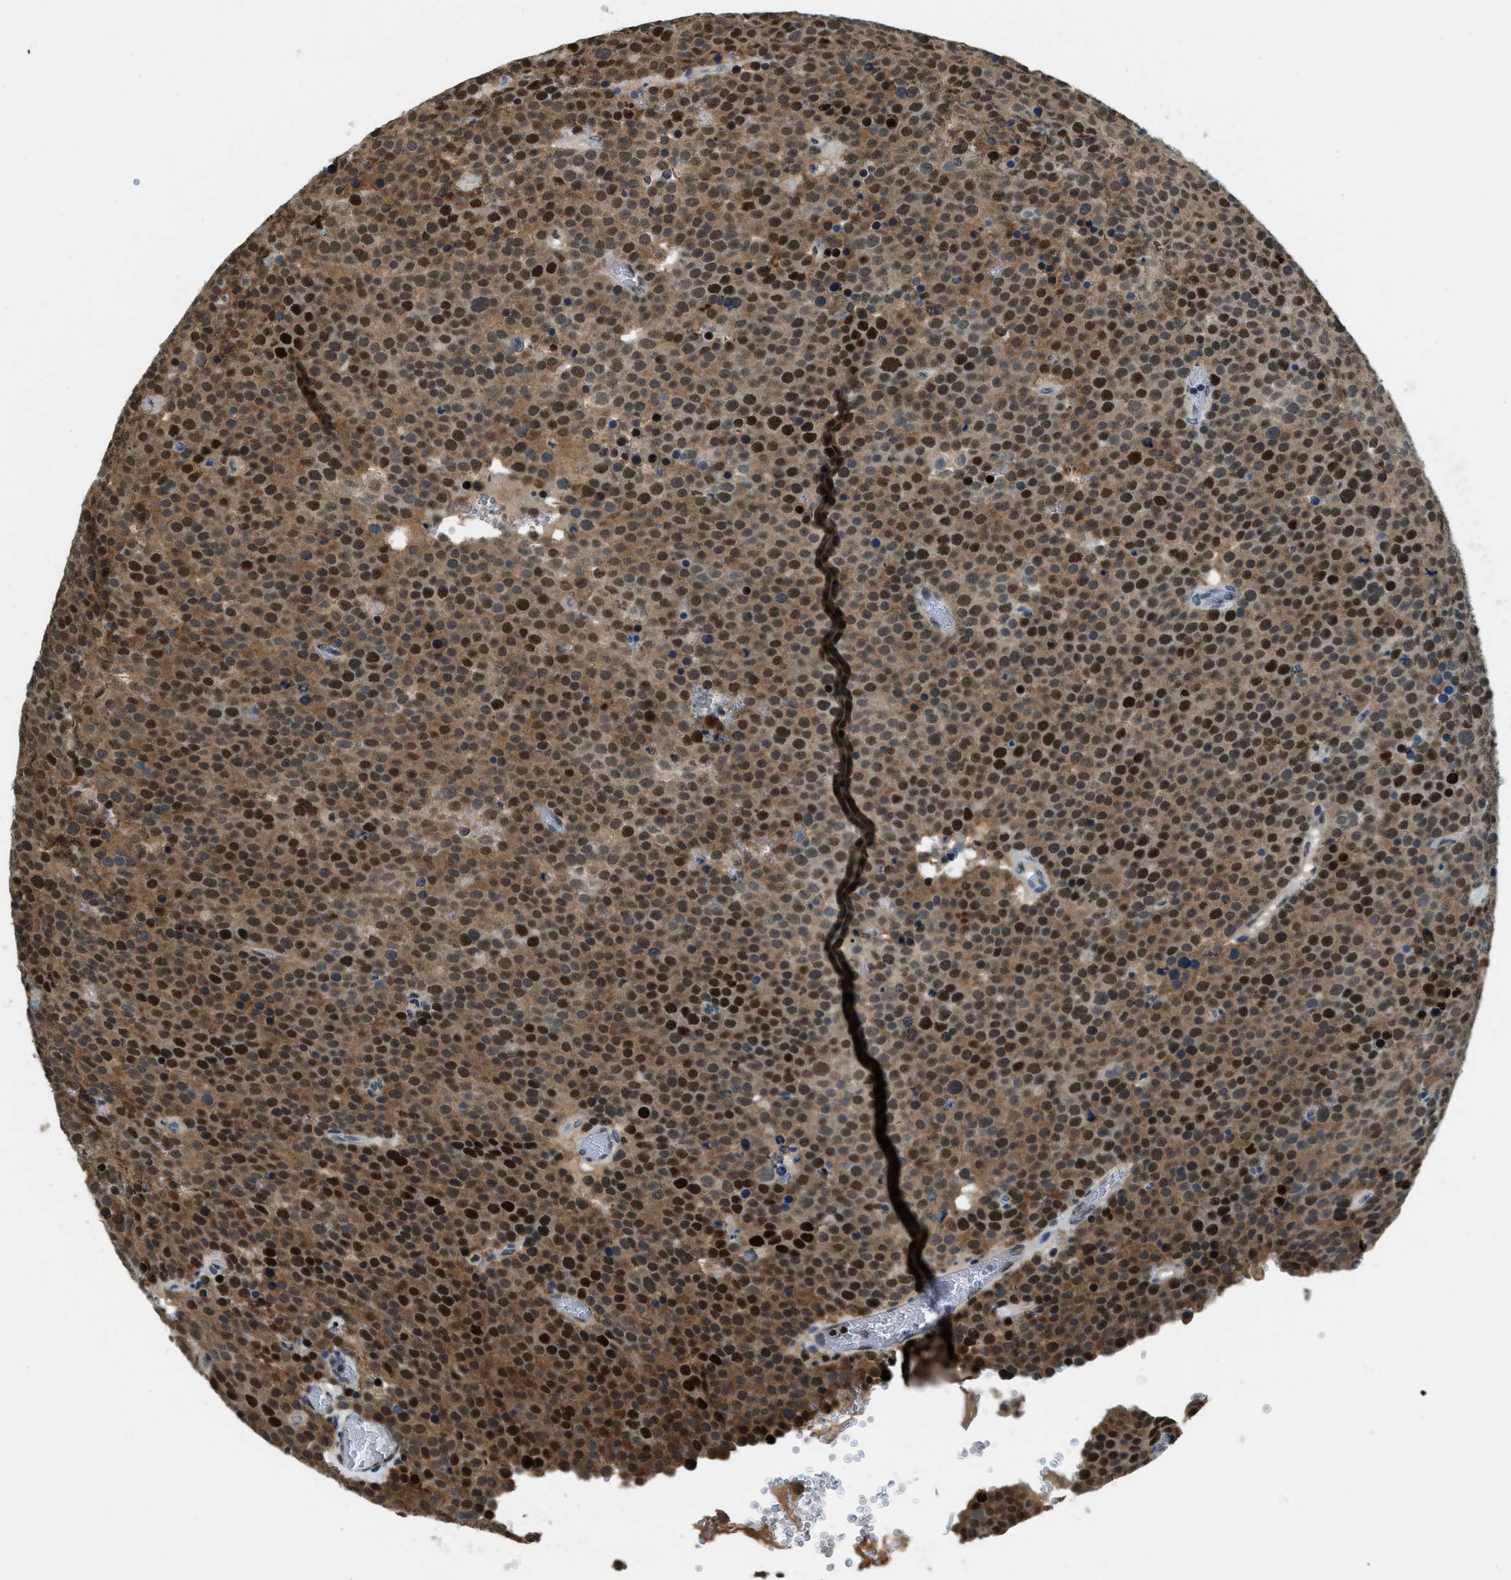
{"staining": {"intensity": "strong", "quantity": ">75%", "location": "cytoplasmic/membranous,nuclear"}, "tissue": "testis cancer", "cell_type": "Tumor cells", "image_type": "cancer", "snomed": [{"axis": "morphology", "description": "Normal tissue, NOS"}, {"axis": "morphology", "description": "Seminoma, NOS"}, {"axis": "topography", "description": "Testis"}], "caption": "Immunohistochemical staining of testis seminoma demonstrates strong cytoplasmic/membranous and nuclear protein expression in approximately >75% of tumor cells.", "gene": "OGFR", "patient": {"sex": "male", "age": 71}}